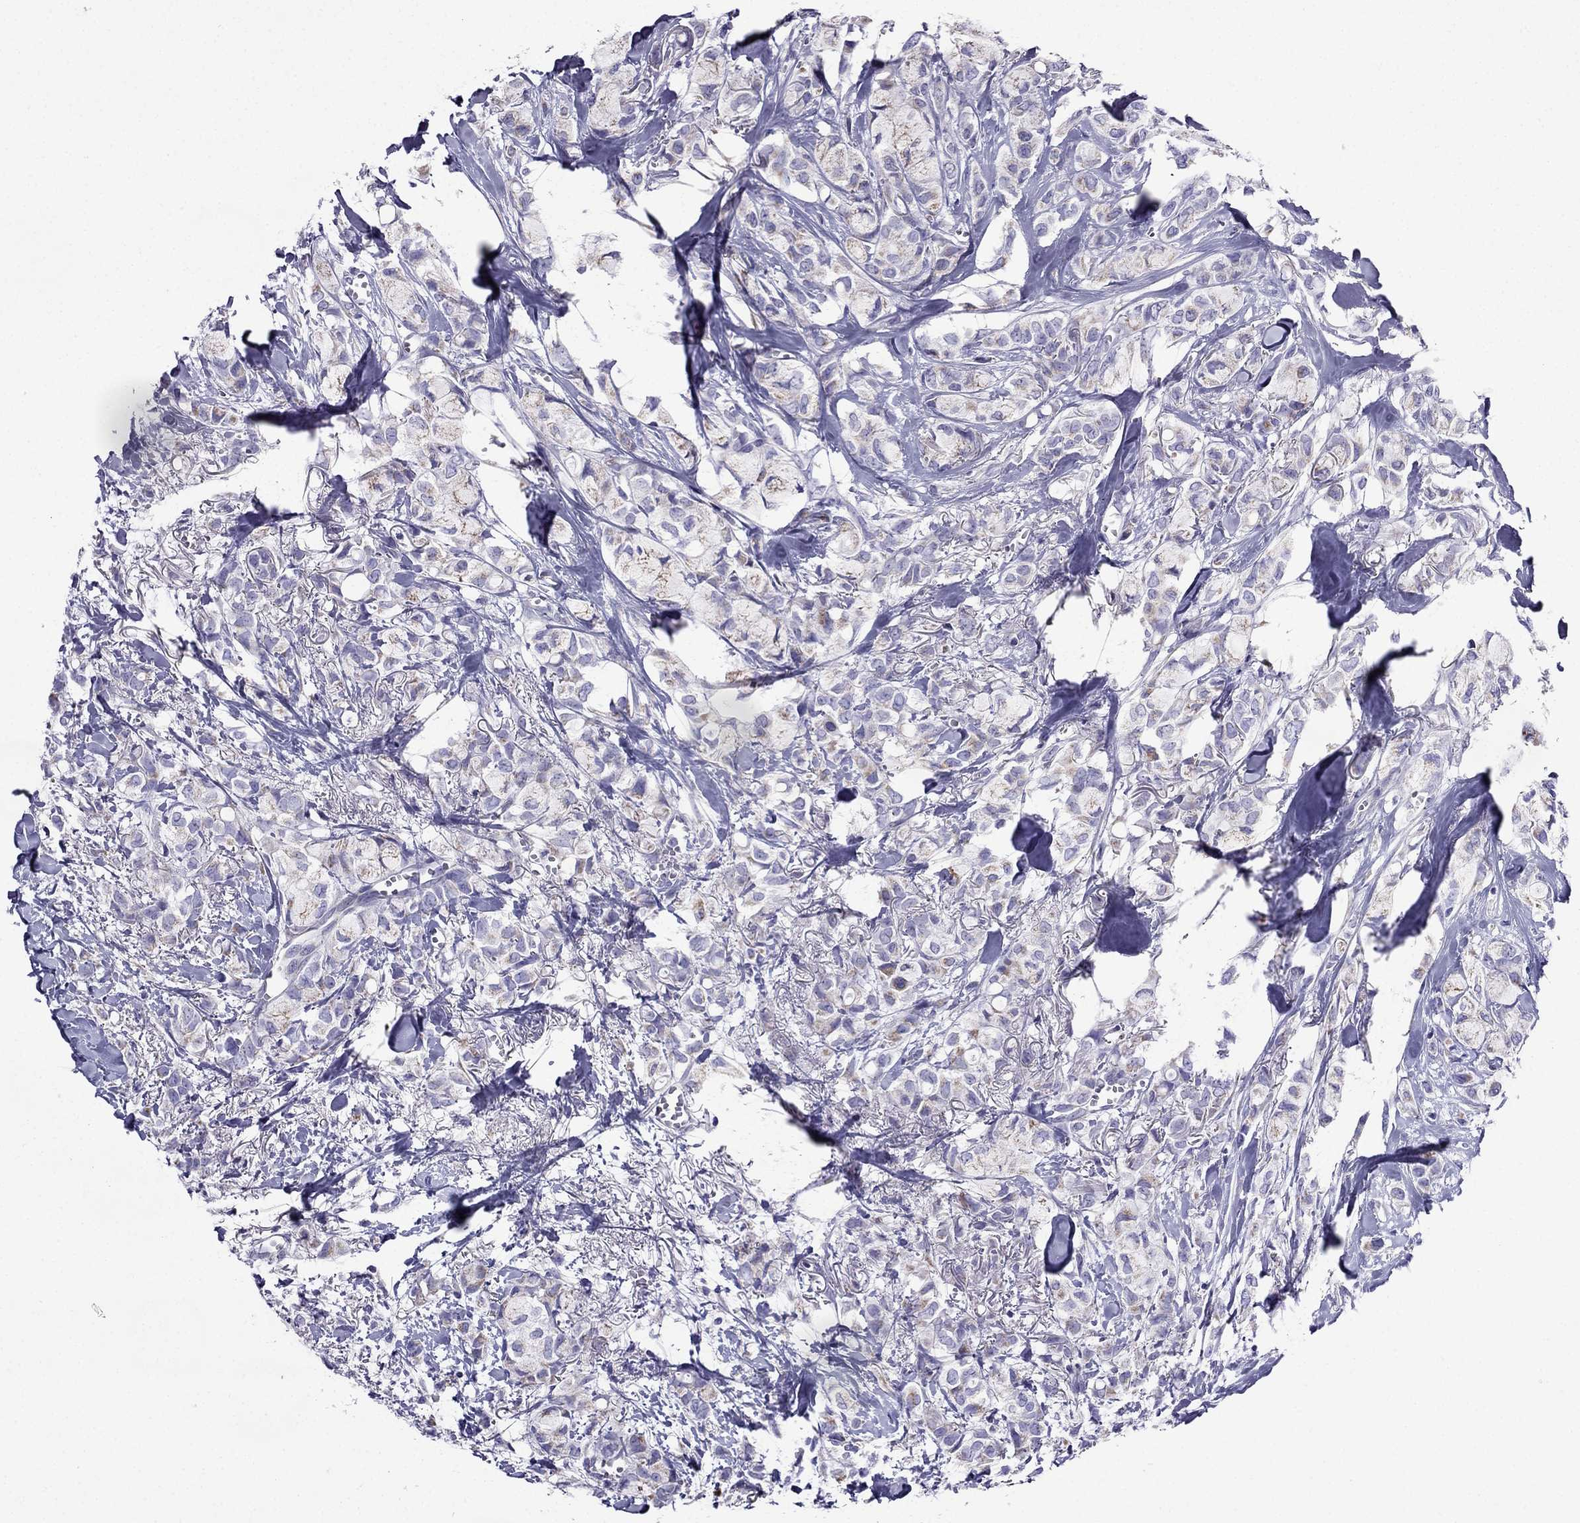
{"staining": {"intensity": "weak", "quantity": "25%-75%", "location": "cytoplasmic/membranous"}, "tissue": "breast cancer", "cell_type": "Tumor cells", "image_type": "cancer", "snomed": [{"axis": "morphology", "description": "Duct carcinoma"}, {"axis": "topography", "description": "Breast"}], "caption": "Tumor cells reveal weak cytoplasmic/membranous positivity in approximately 25%-75% of cells in breast cancer.", "gene": "DSC1", "patient": {"sex": "female", "age": 85}}